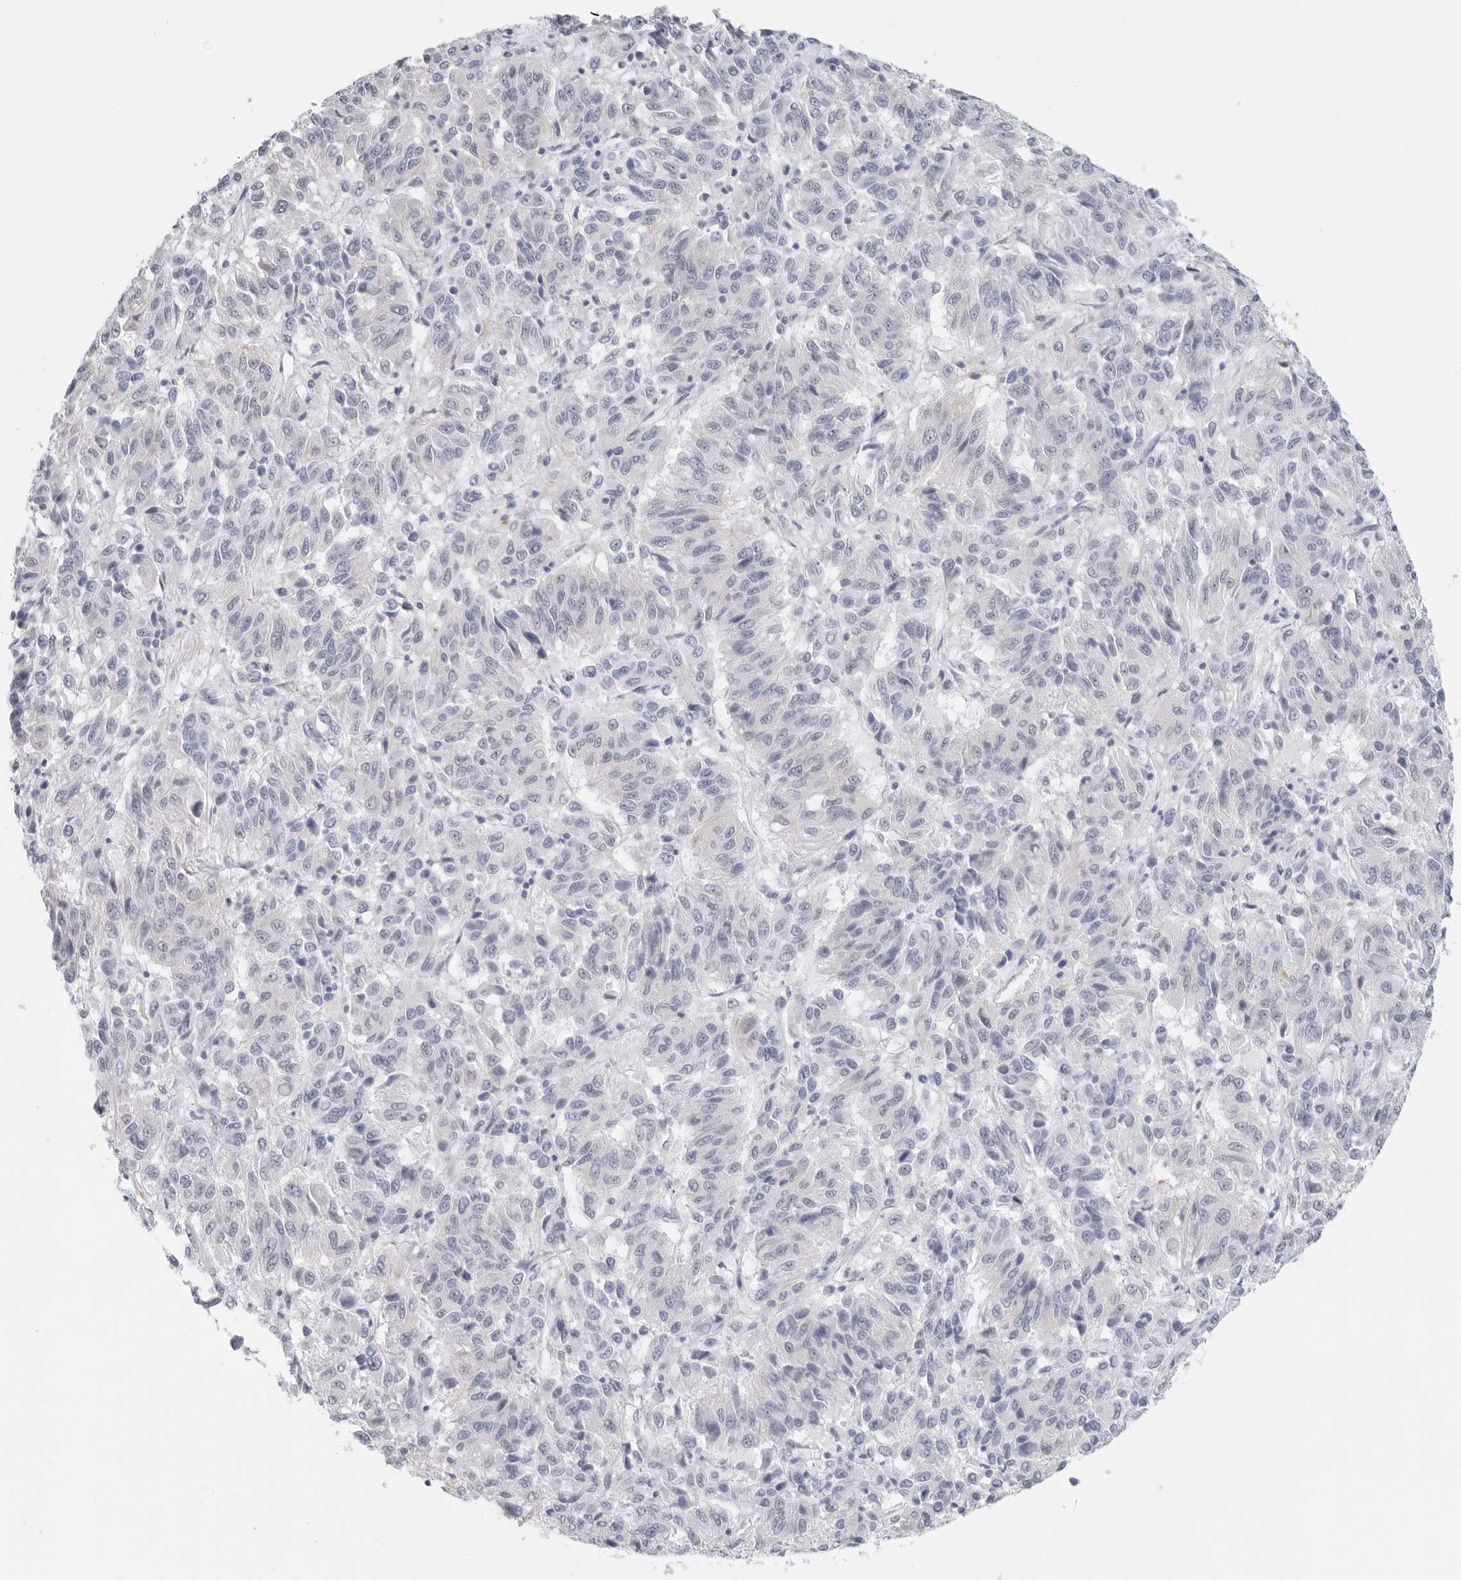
{"staining": {"intensity": "negative", "quantity": "none", "location": "none"}, "tissue": "melanoma", "cell_type": "Tumor cells", "image_type": "cancer", "snomed": [{"axis": "morphology", "description": "Malignant melanoma, Metastatic site"}, {"axis": "topography", "description": "Lung"}], "caption": "Image shows no protein staining in tumor cells of malignant melanoma (metastatic site) tissue.", "gene": "HSPB7", "patient": {"sex": "male", "age": 64}}